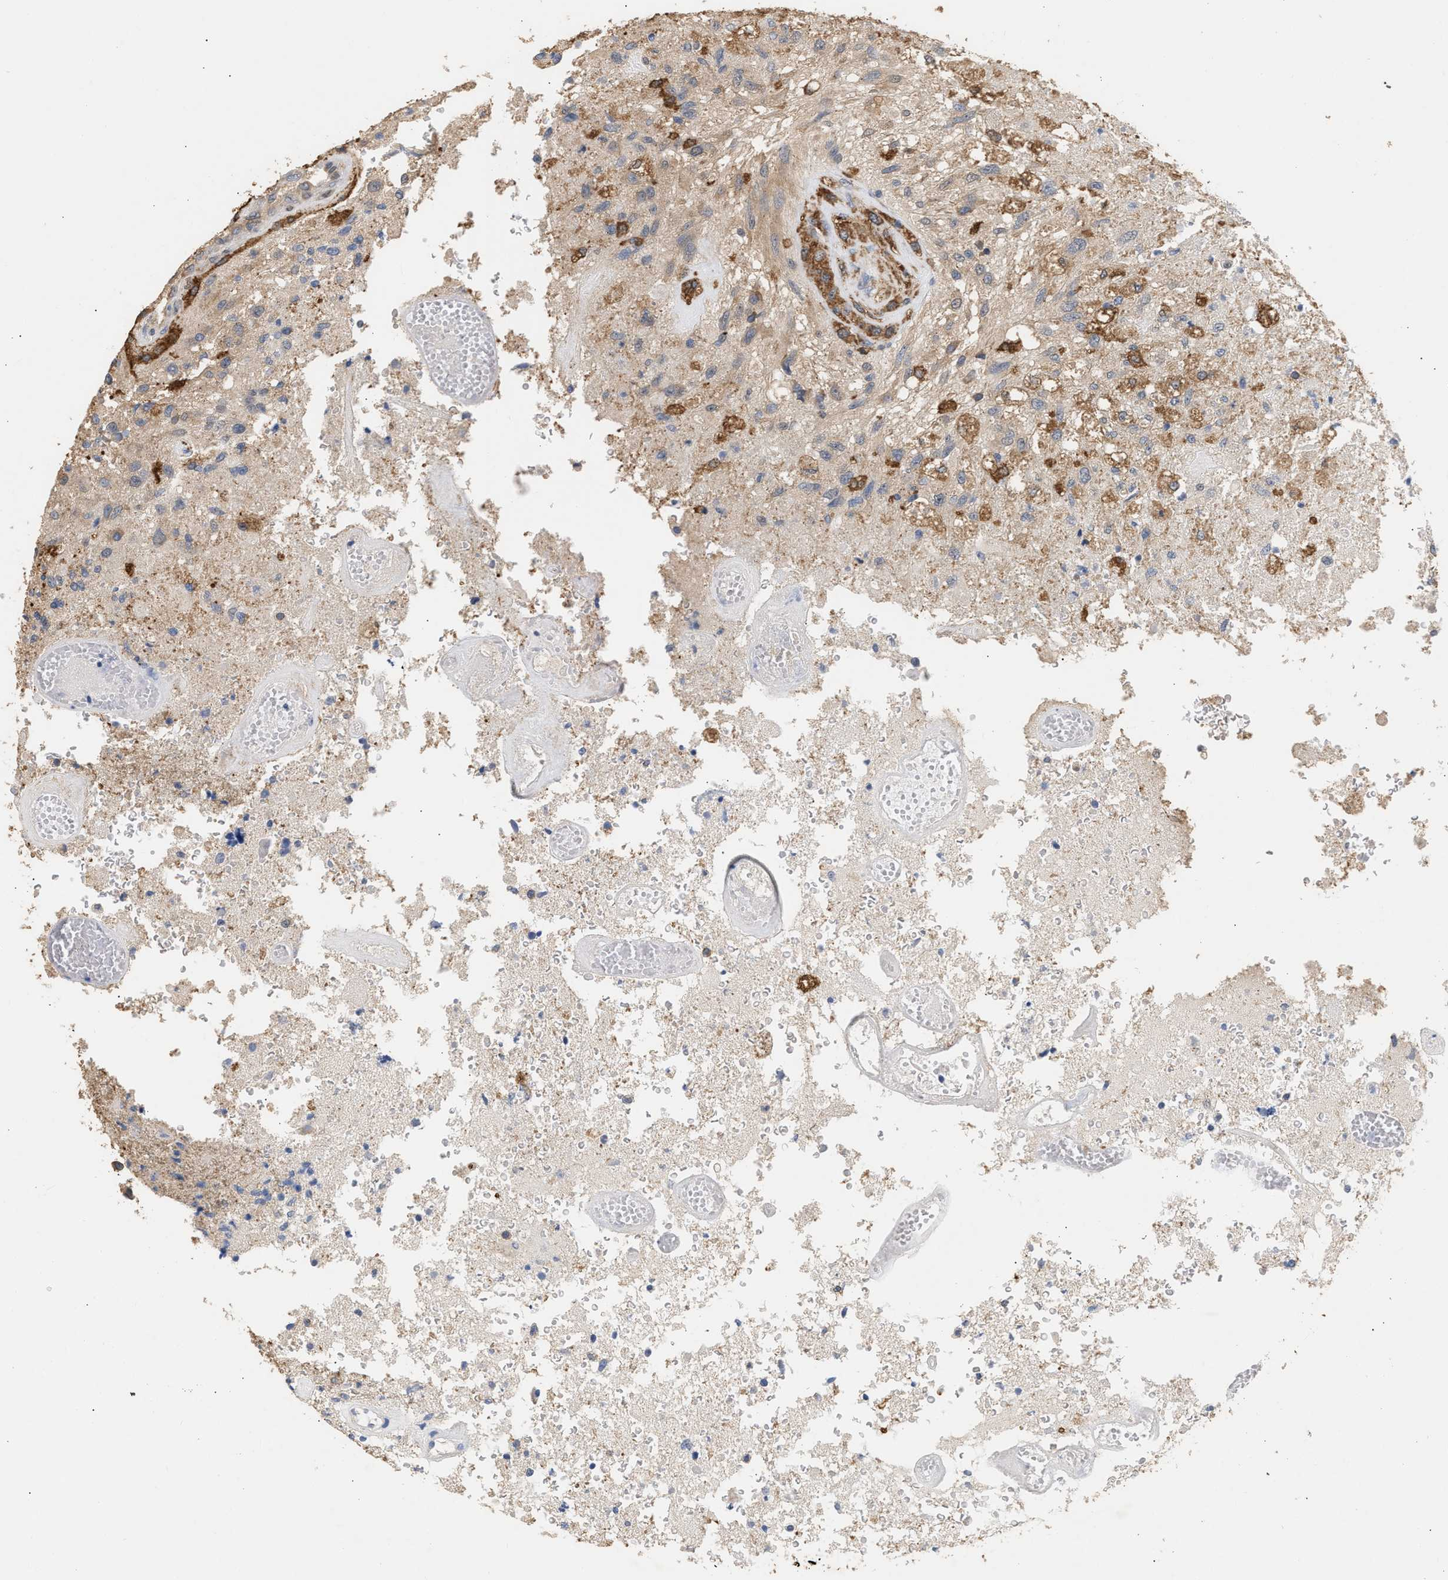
{"staining": {"intensity": "moderate", "quantity": "<25%", "location": "cytoplasmic/membranous"}, "tissue": "glioma", "cell_type": "Tumor cells", "image_type": "cancer", "snomed": [{"axis": "morphology", "description": "Normal tissue, NOS"}, {"axis": "morphology", "description": "Glioma, malignant, High grade"}, {"axis": "topography", "description": "Cerebral cortex"}], "caption": "The immunohistochemical stain highlights moderate cytoplasmic/membranous staining in tumor cells of malignant glioma (high-grade) tissue. (DAB IHC with brightfield microscopy, high magnification).", "gene": "GCN1", "patient": {"sex": "male", "age": 77}}